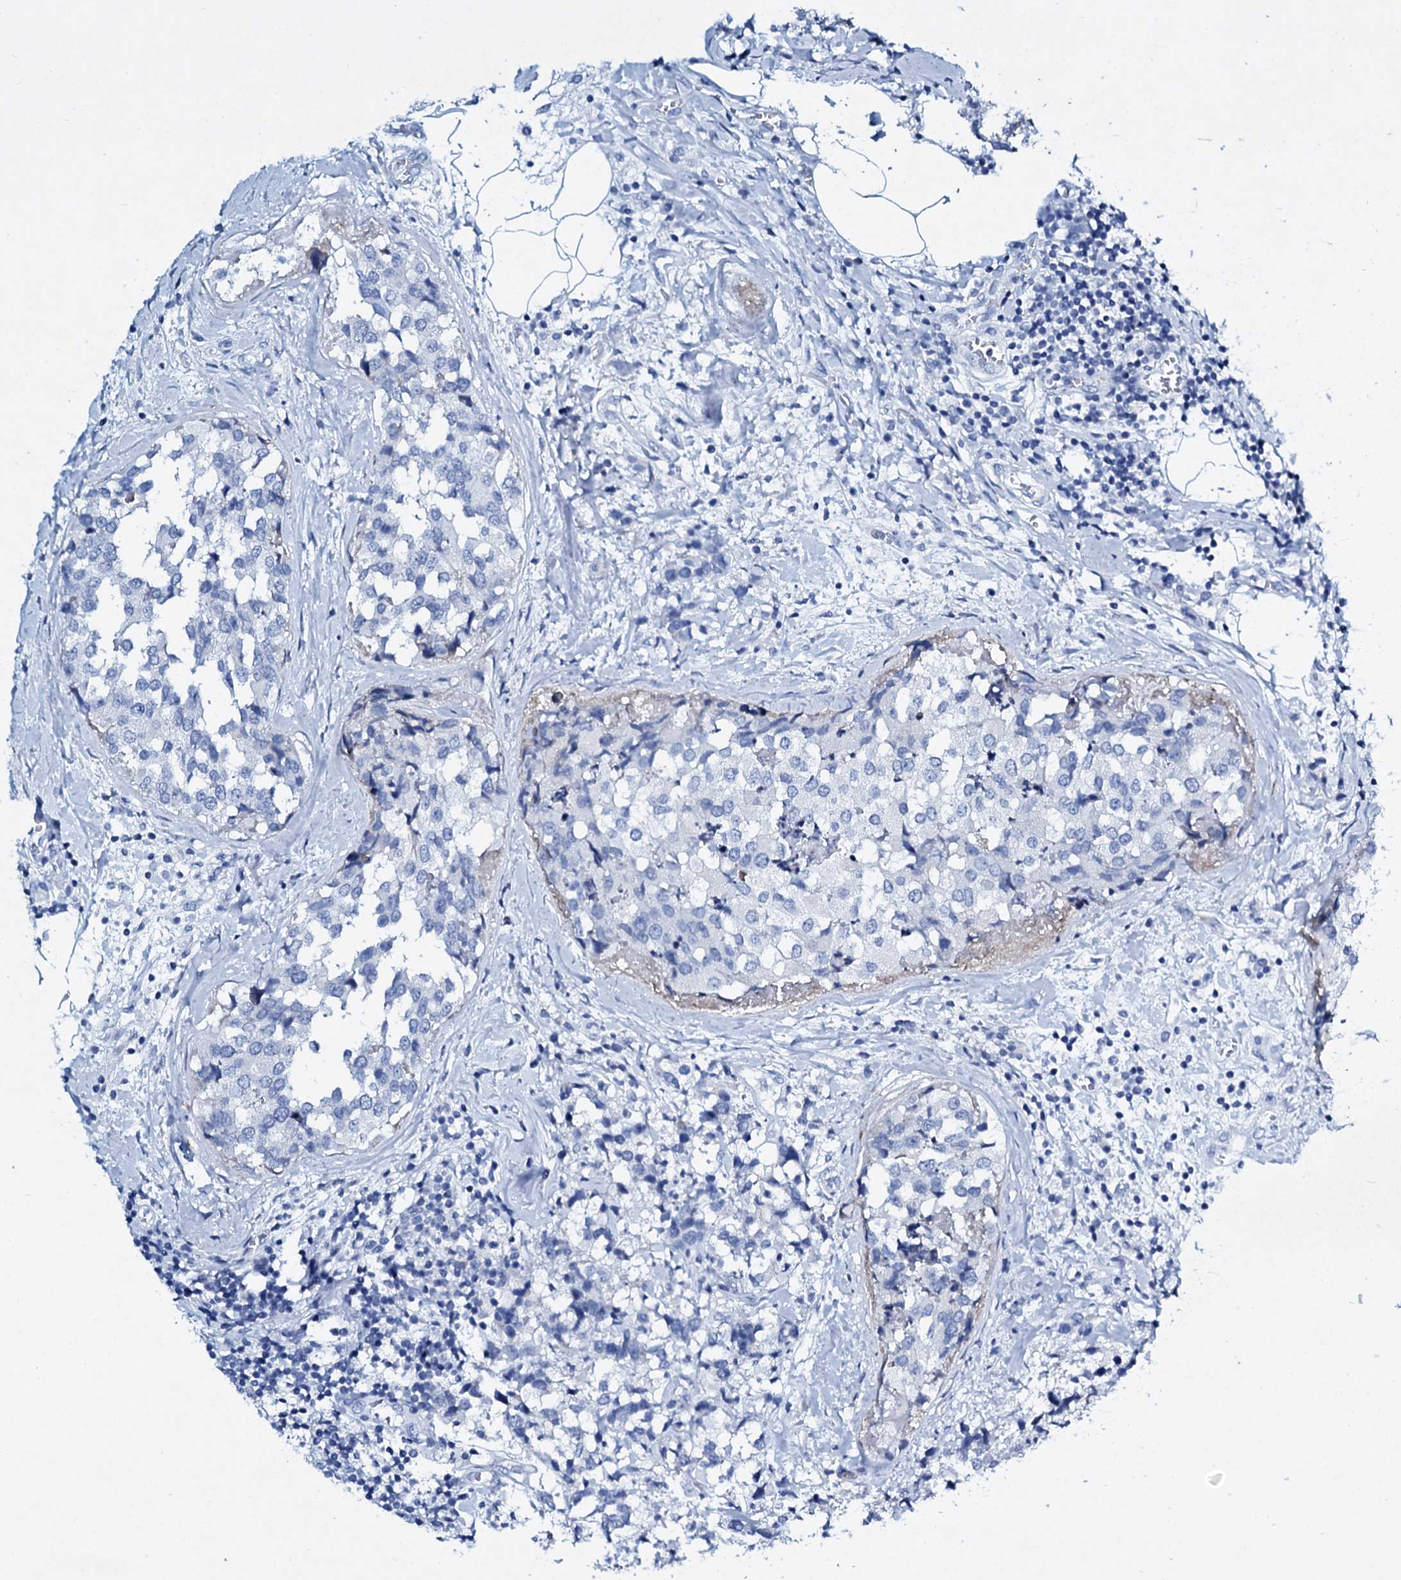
{"staining": {"intensity": "negative", "quantity": "none", "location": "none"}, "tissue": "breast cancer", "cell_type": "Tumor cells", "image_type": "cancer", "snomed": [{"axis": "morphology", "description": "Lobular carcinoma"}, {"axis": "topography", "description": "Breast"}], "caption": "Immunohistochemistry (IHC) histopathology image of neoplastic tissue: human breast lobular carcinoma stained with DAB (3,3'-diaminobenzidine) shows no significant protein positivity in tumor cells. The staining was performed using DAB (3,3'-diaminobenzidine) to visualize the protein expression in brown, while the nuclei were stained in blue with hematoxylin (Magnification: 20x).", "gene": "TPGS2", "patient": {"sex": "female", "age": 59}}